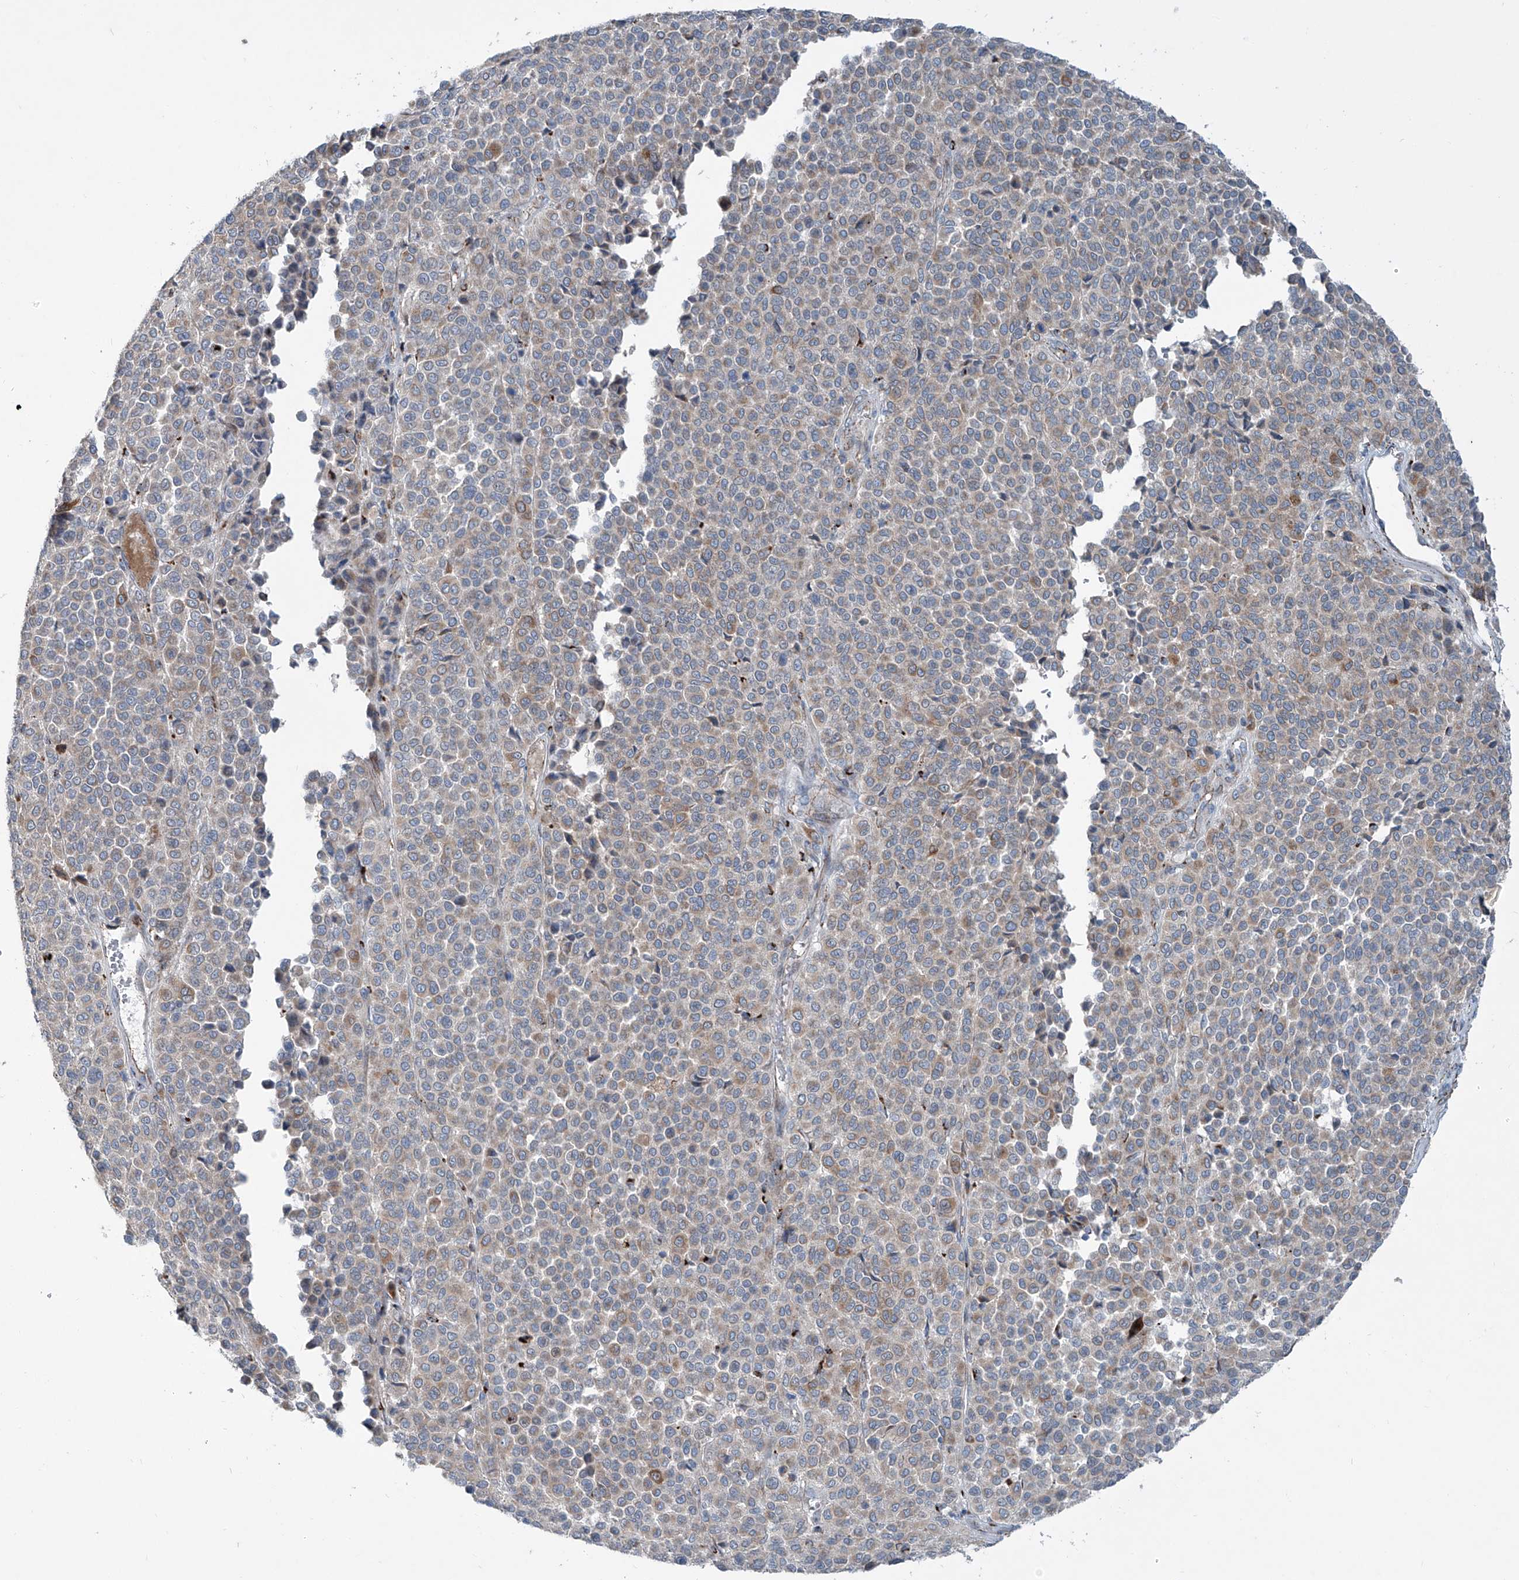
{"staining": {"intensity": "weak", "quantity": "<25%", "location": "cytoplasmic/membranous"}, "tissue": "melanoma", "cell_type": "Tumor cells", "image_type": "cancer", "snomed": [{"axis": "morphology", "description": "Malignant melanoma, Metastatic site"}, {"axis": "topography", "description": "Pancreas"}], "caption": "This photomicrograph is of melanoma stained with immunohistochemistry to label a protein in brown with the nuclei are counter-stained blue. There is no expression in tumor cells.", "gene": "CDH5", "patient": {"sex": "female", "age": 30}}